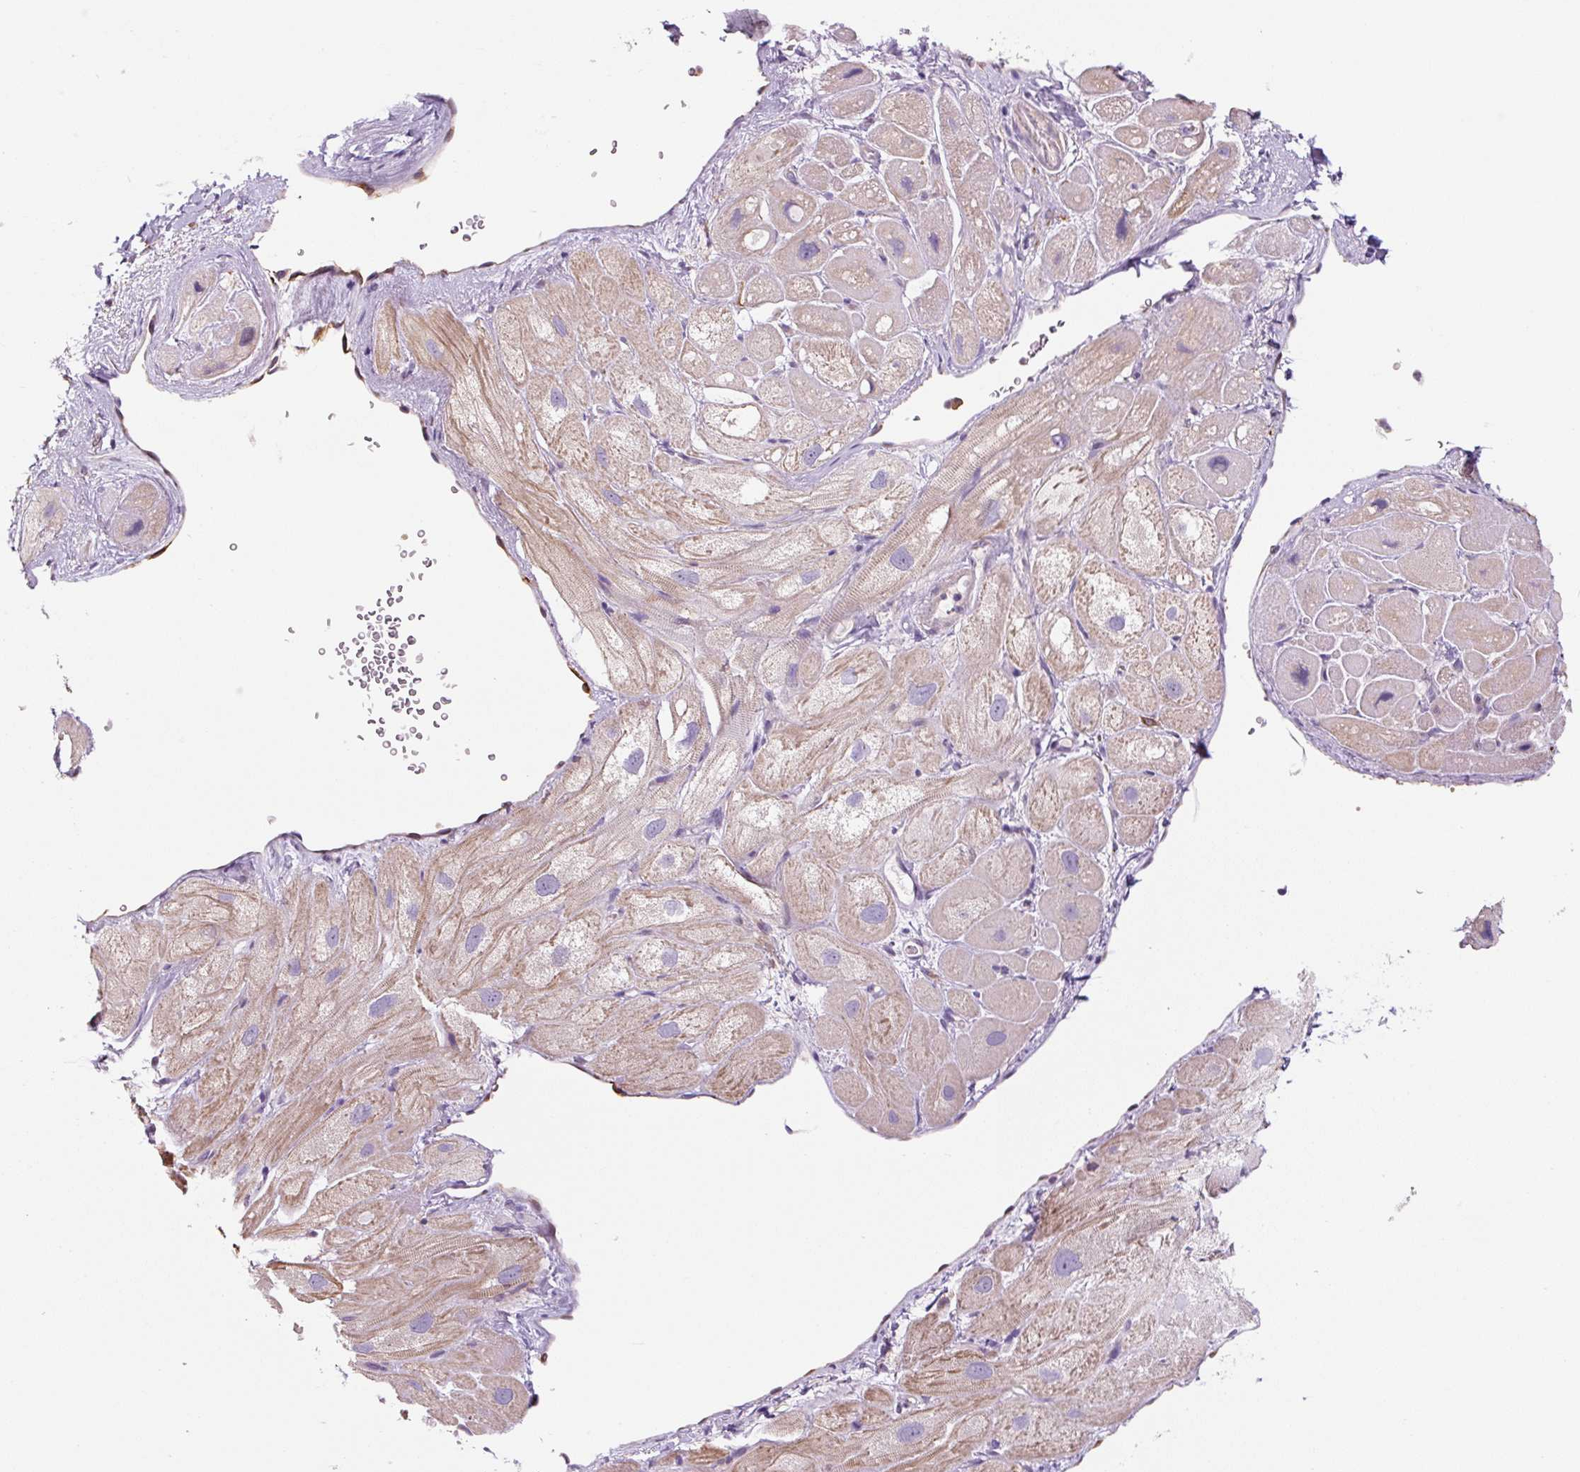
{"staining": {"intensity": "weak", "quantity": "25%-75%", "location": "cytoplasmic/membranous"}, "tissue": "heart muscle", "cell_type": "Cardiomyocytes", "image_type": "normal", "snomed": [{"axis": "morphology", "description": "Normal tissue, NOS"}, {"axis": "topography", "description": "Heart"}], "caption": "Immunohistochemical staining of normal human heart muscle displays 25%-75% levels of weak cytoplasmic/membranous protein staining in about 25%-75% of cardiomyocytes.", "gene": "FUT10", "patient": {"sex": "male", "age": 49}}